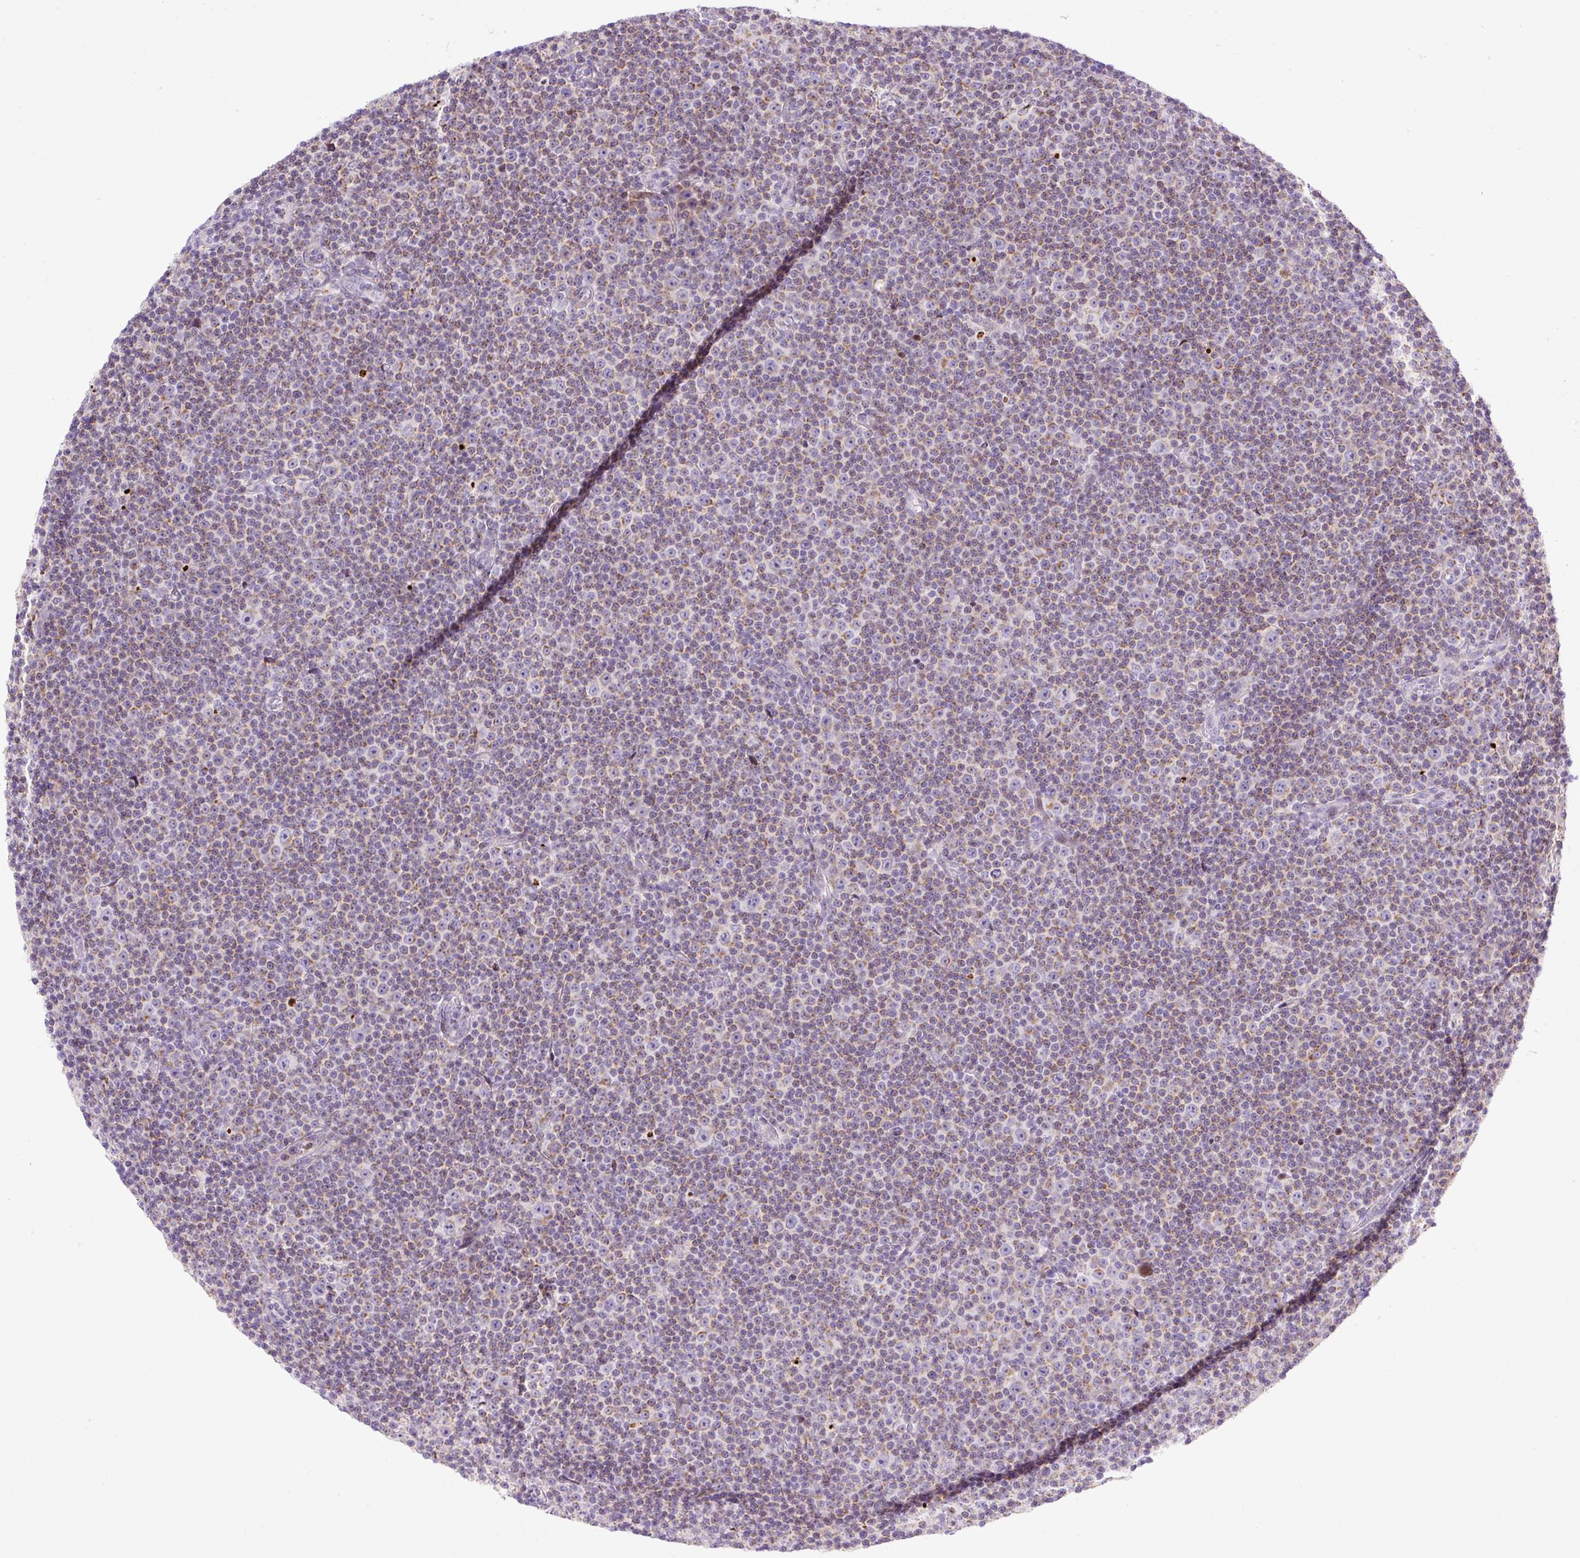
{"staining": {"intensity": "weak", "quantity": "25%-75%", "location": "cytoplasmic/membranous"}, "tissue": "lymphoma", "cell_type": "Tumor cells", "image_type": "cancer", "snomed": [{"axis": "morphology", "description": "Malignant lymphoma, non-Hodgkin's type, Low grade"}, {"axis": "topography", "description": "Lymph node"}], "caption": "A high-resolution micrograph shows IHC staining of low-grade malignant lymphoma, non-Hodgkin's type, which displays weak cytoplasmic/membranous expression in approximately 25%-75% of tumor cells.", "gene": "FMC1", "patient": {"sex": "female", "age": 67}}